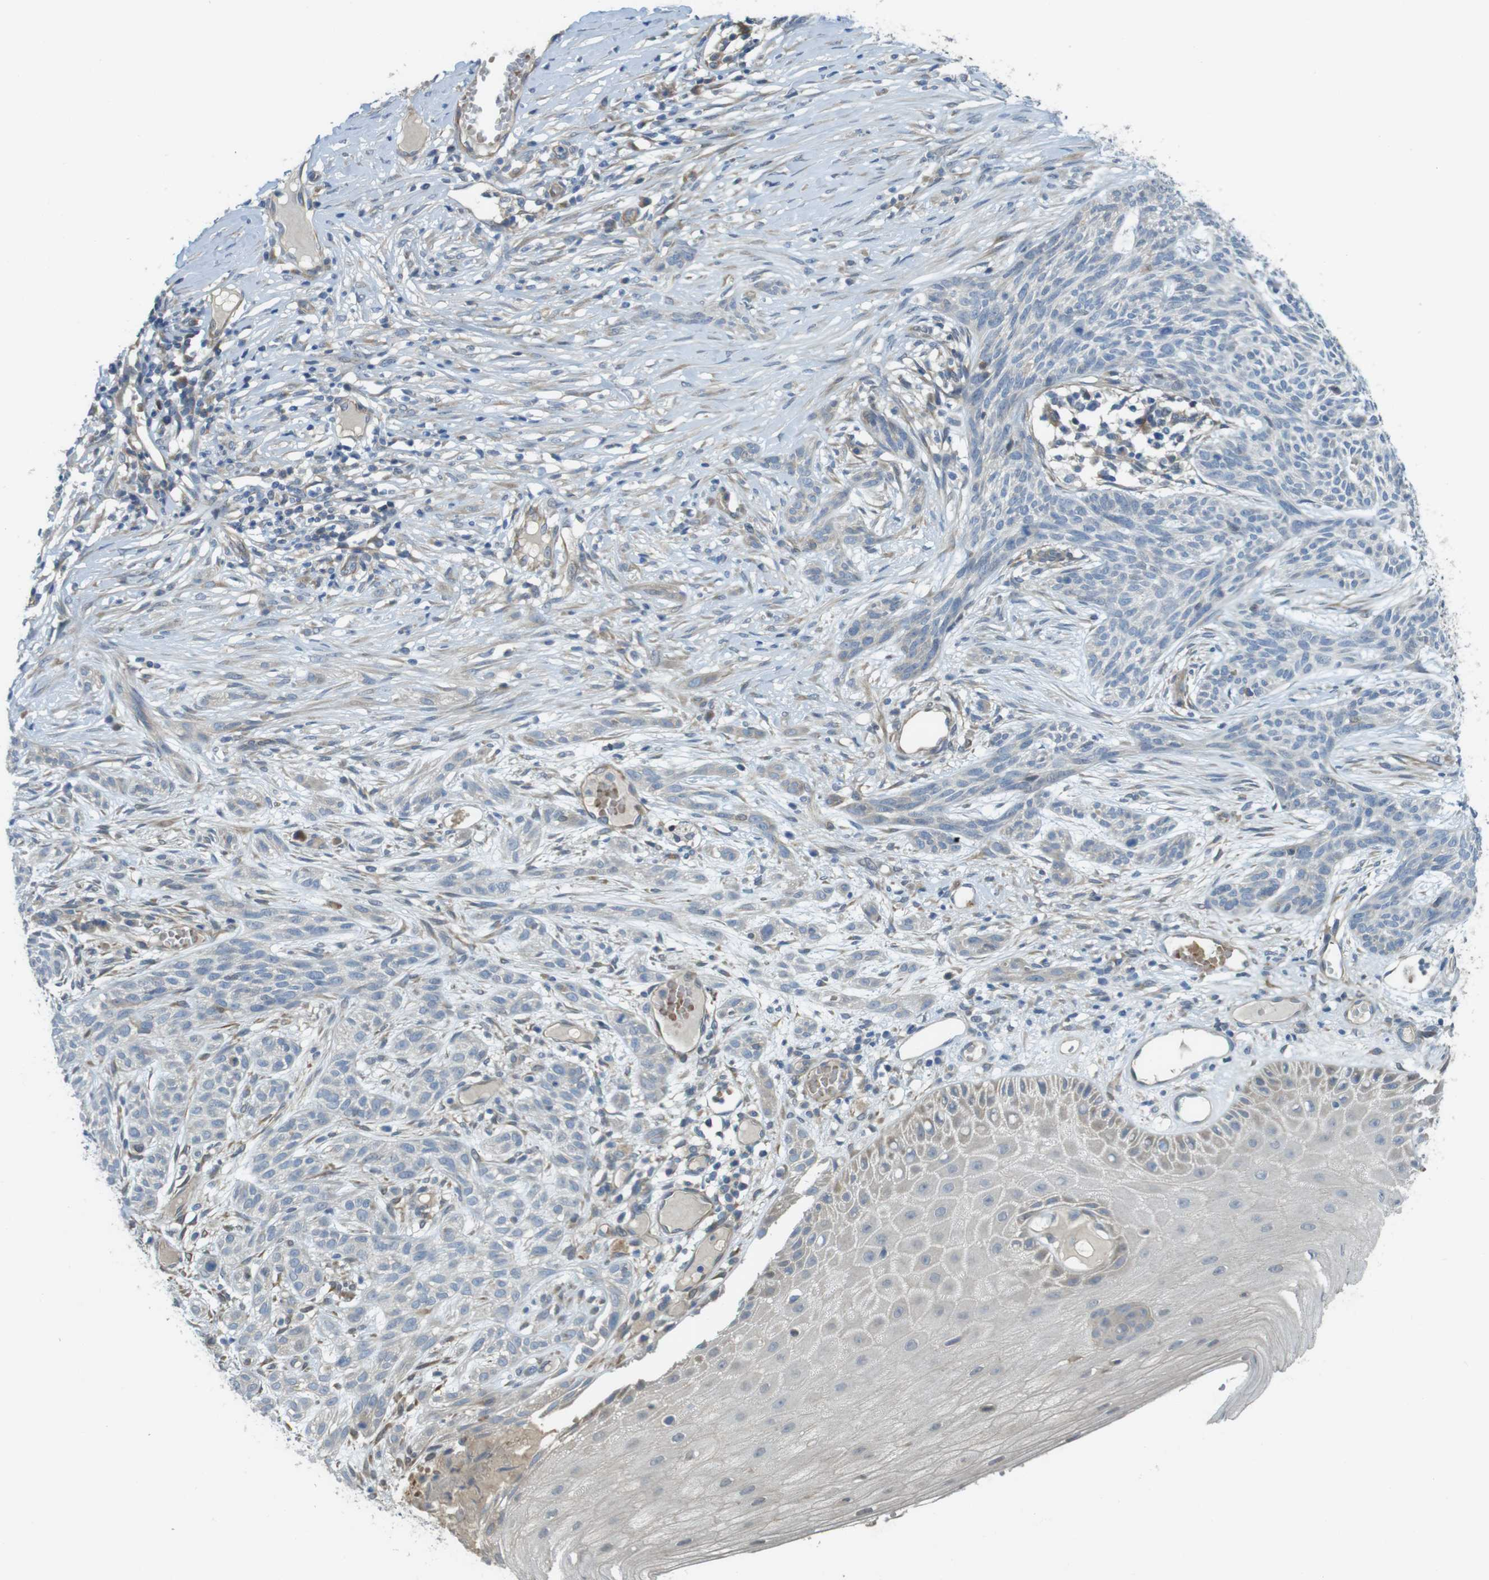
{"staining": {"intensity": "weak", "quantity": "<25%", "location": "cytoplasmic/membranous"}, "tissue": "skin cancer", "cell_type": "Tumor cells", "image_type": "cancer", "snomed": [{"axis": "morphology", "description": "Basal cell carcinoma"}, {"axis": "topography", "description": "Skin"}], "caption": "Tumor cells show no significant staining in basal cell carcinoma (skin).", "gene": "ABHD15", "patient": {"sex": "female", "age": 59}}